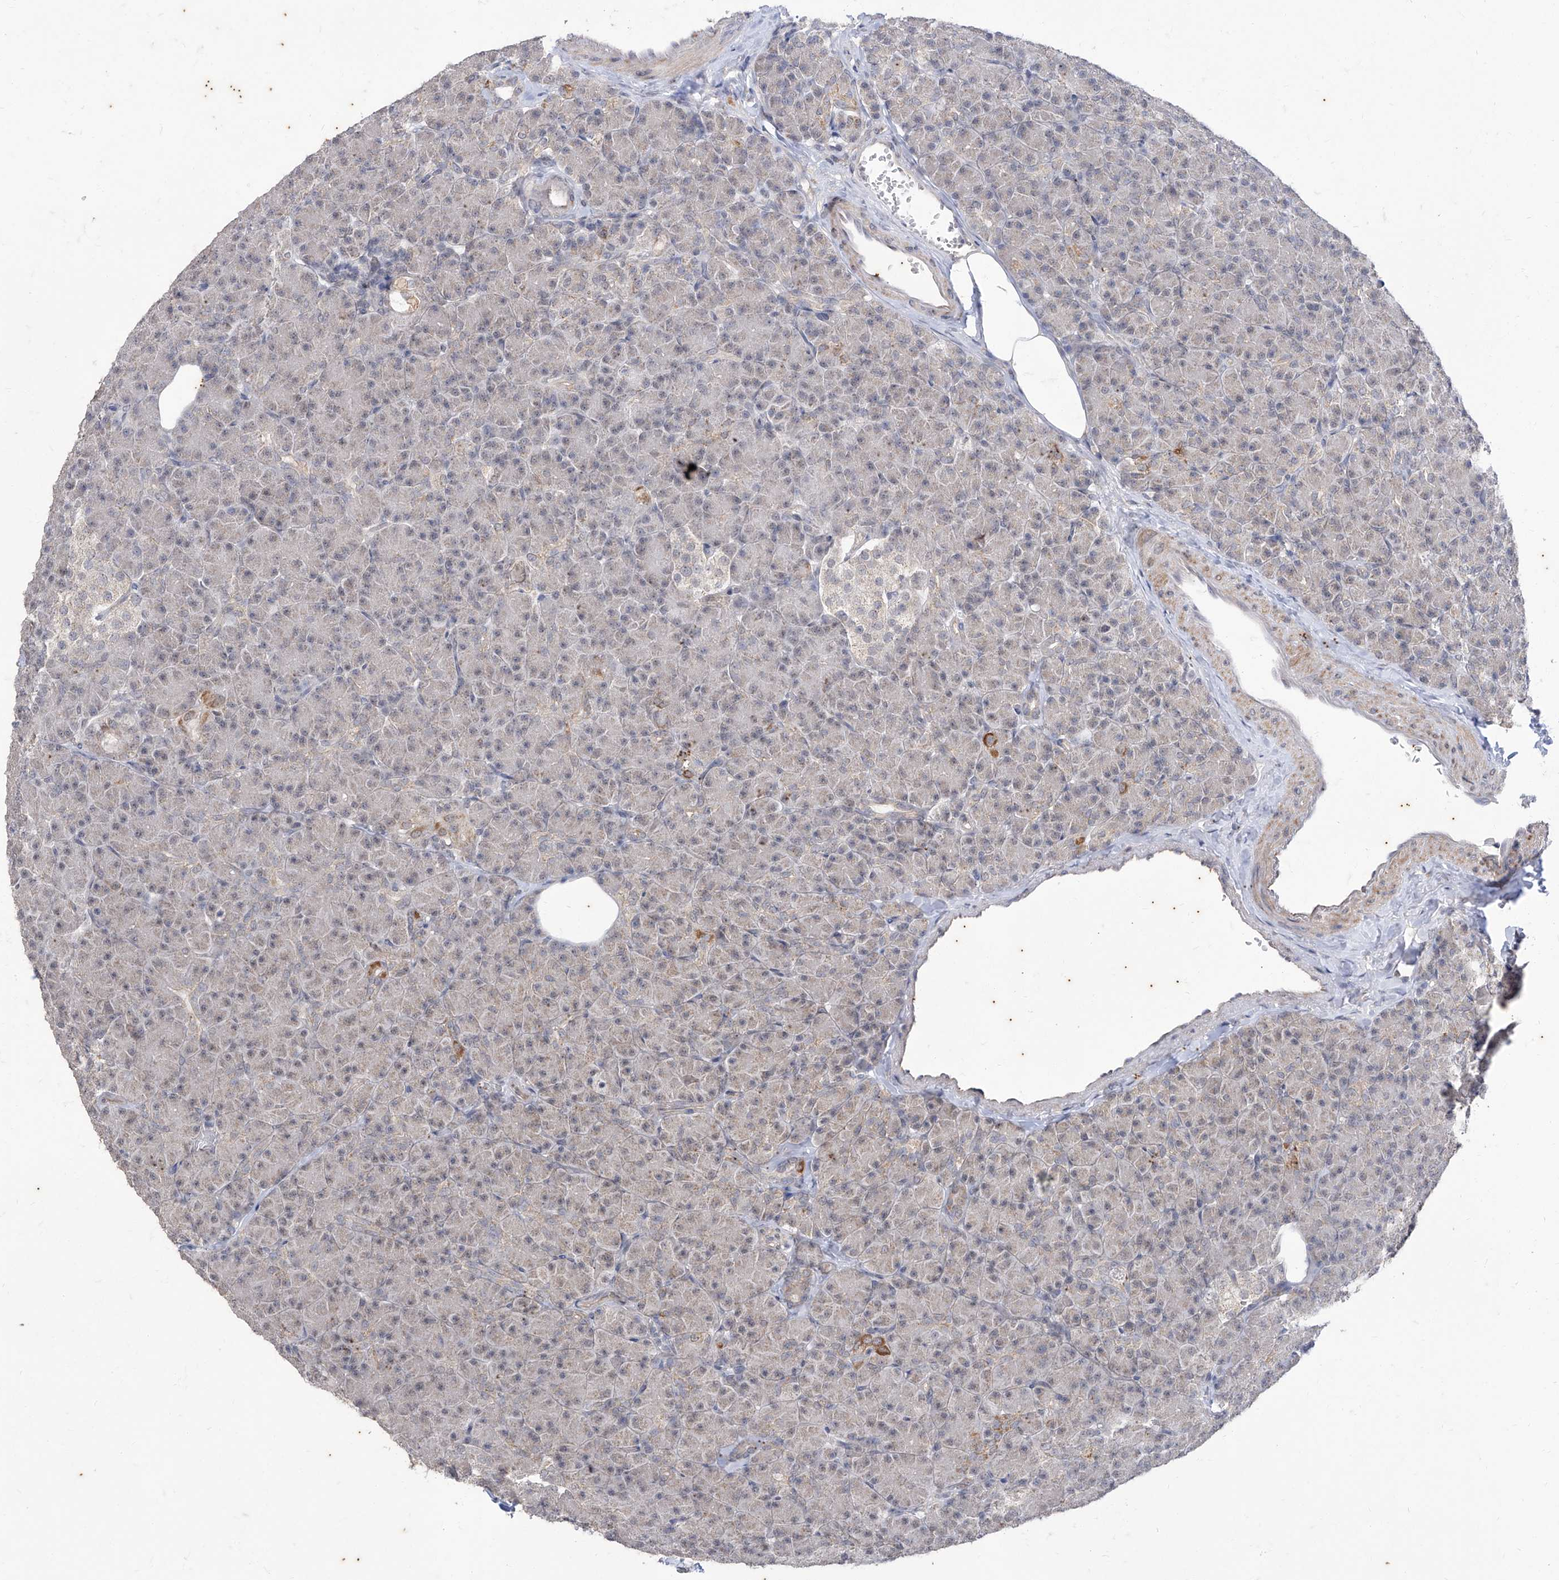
{"staining": {"intensity": "weak", "quantity": ">75%", "location": "cytoplasmic/membranous"}, "tissue": "pancreas", "cell_type": "Exocrine glandular cells", "image_type": "normal", "snomed": [{"axis": "morphology", "description": "Normal tissue, NOS"}, {"axis": "topography", "description": "Pancreas"}], "caption": "Exocrine glandular cells reveal low levels of weak cytoplasmic/membranous expression in about >75% of cells in benign pancreas.", "gene": "PHF20L1", "patient": {"sex": "female", "age": 43}}